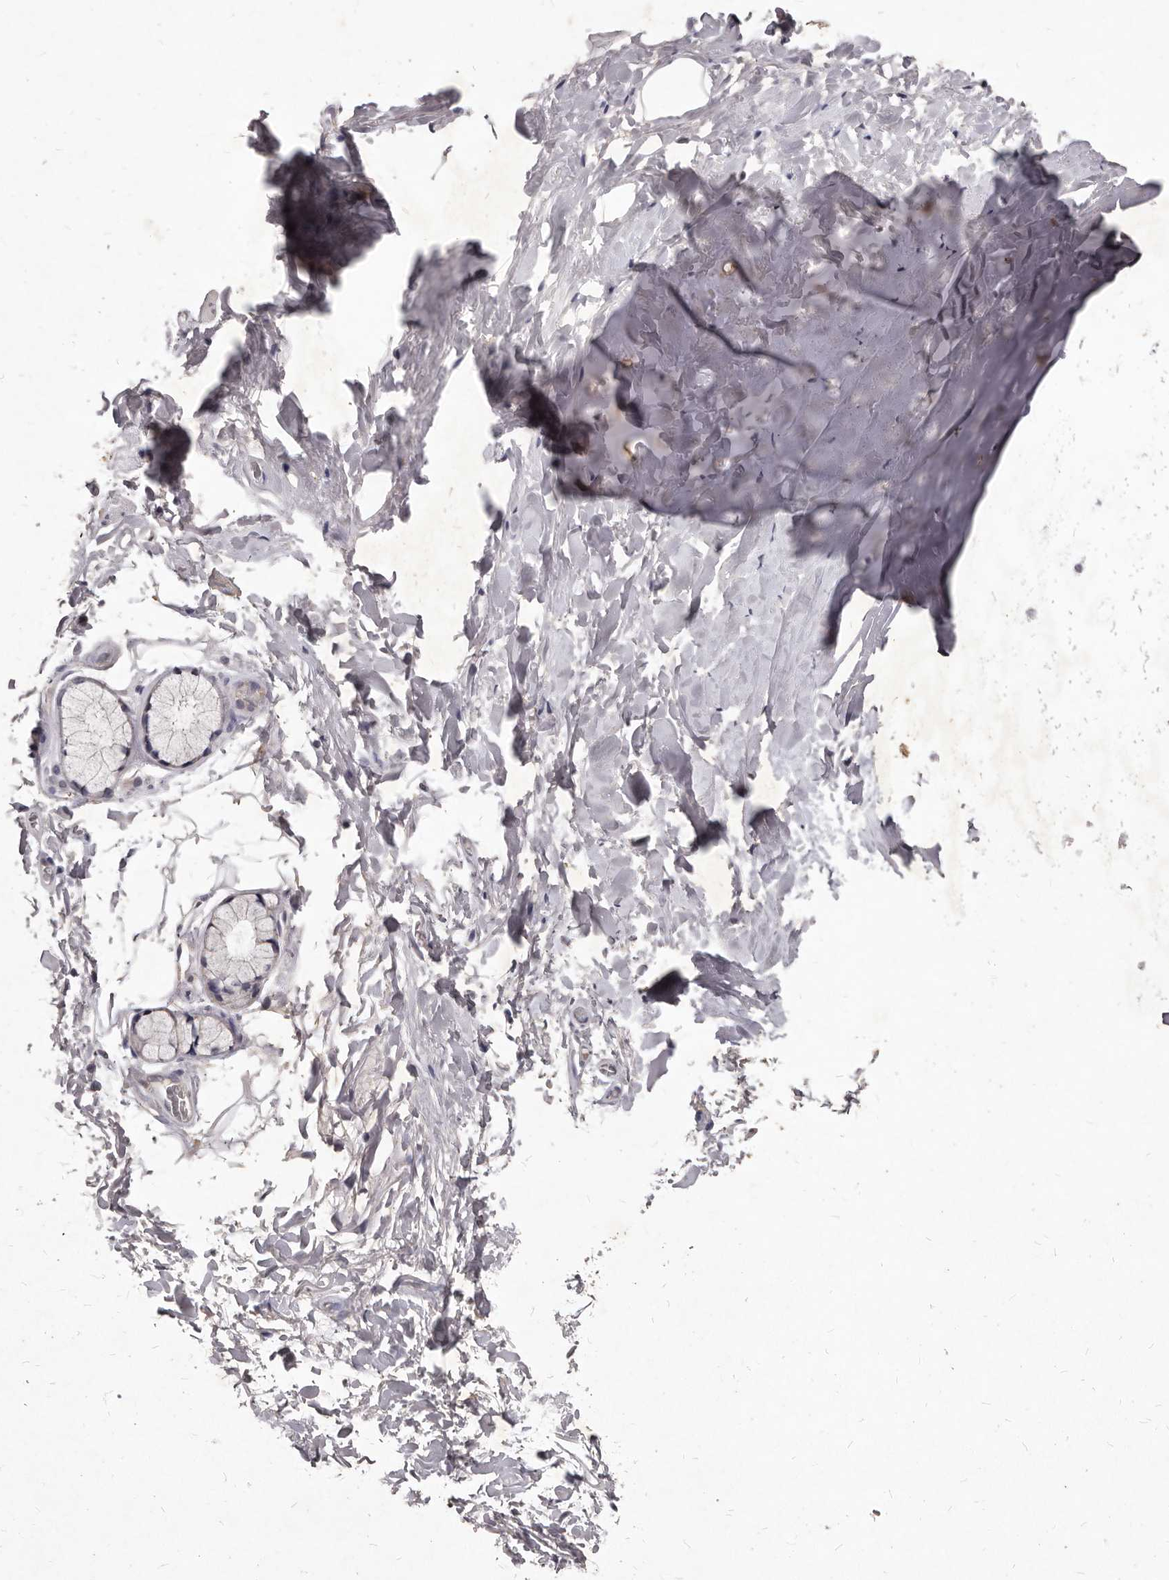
{"staining": {"intensity": "negative", "quantity": "none", "location": "none"}, "tissue": "adipose tissue", "cell_type": "Adipocytes", "image_type": "normal", "snomed": [{"axis": "morphology", "description": "Normal tissue, NOS"}, {"axis": "topography", "description": "Cartilage tissue"}], "caption": "Protein analysis of benign adipose tissue demonstrates no significant expression in adipocytes. (Immunohistochemistry (ihc), brightfield microscopy, high magnification).", "gene": "GPRC5C", "patient": {"sex": "female", "age": 63}}